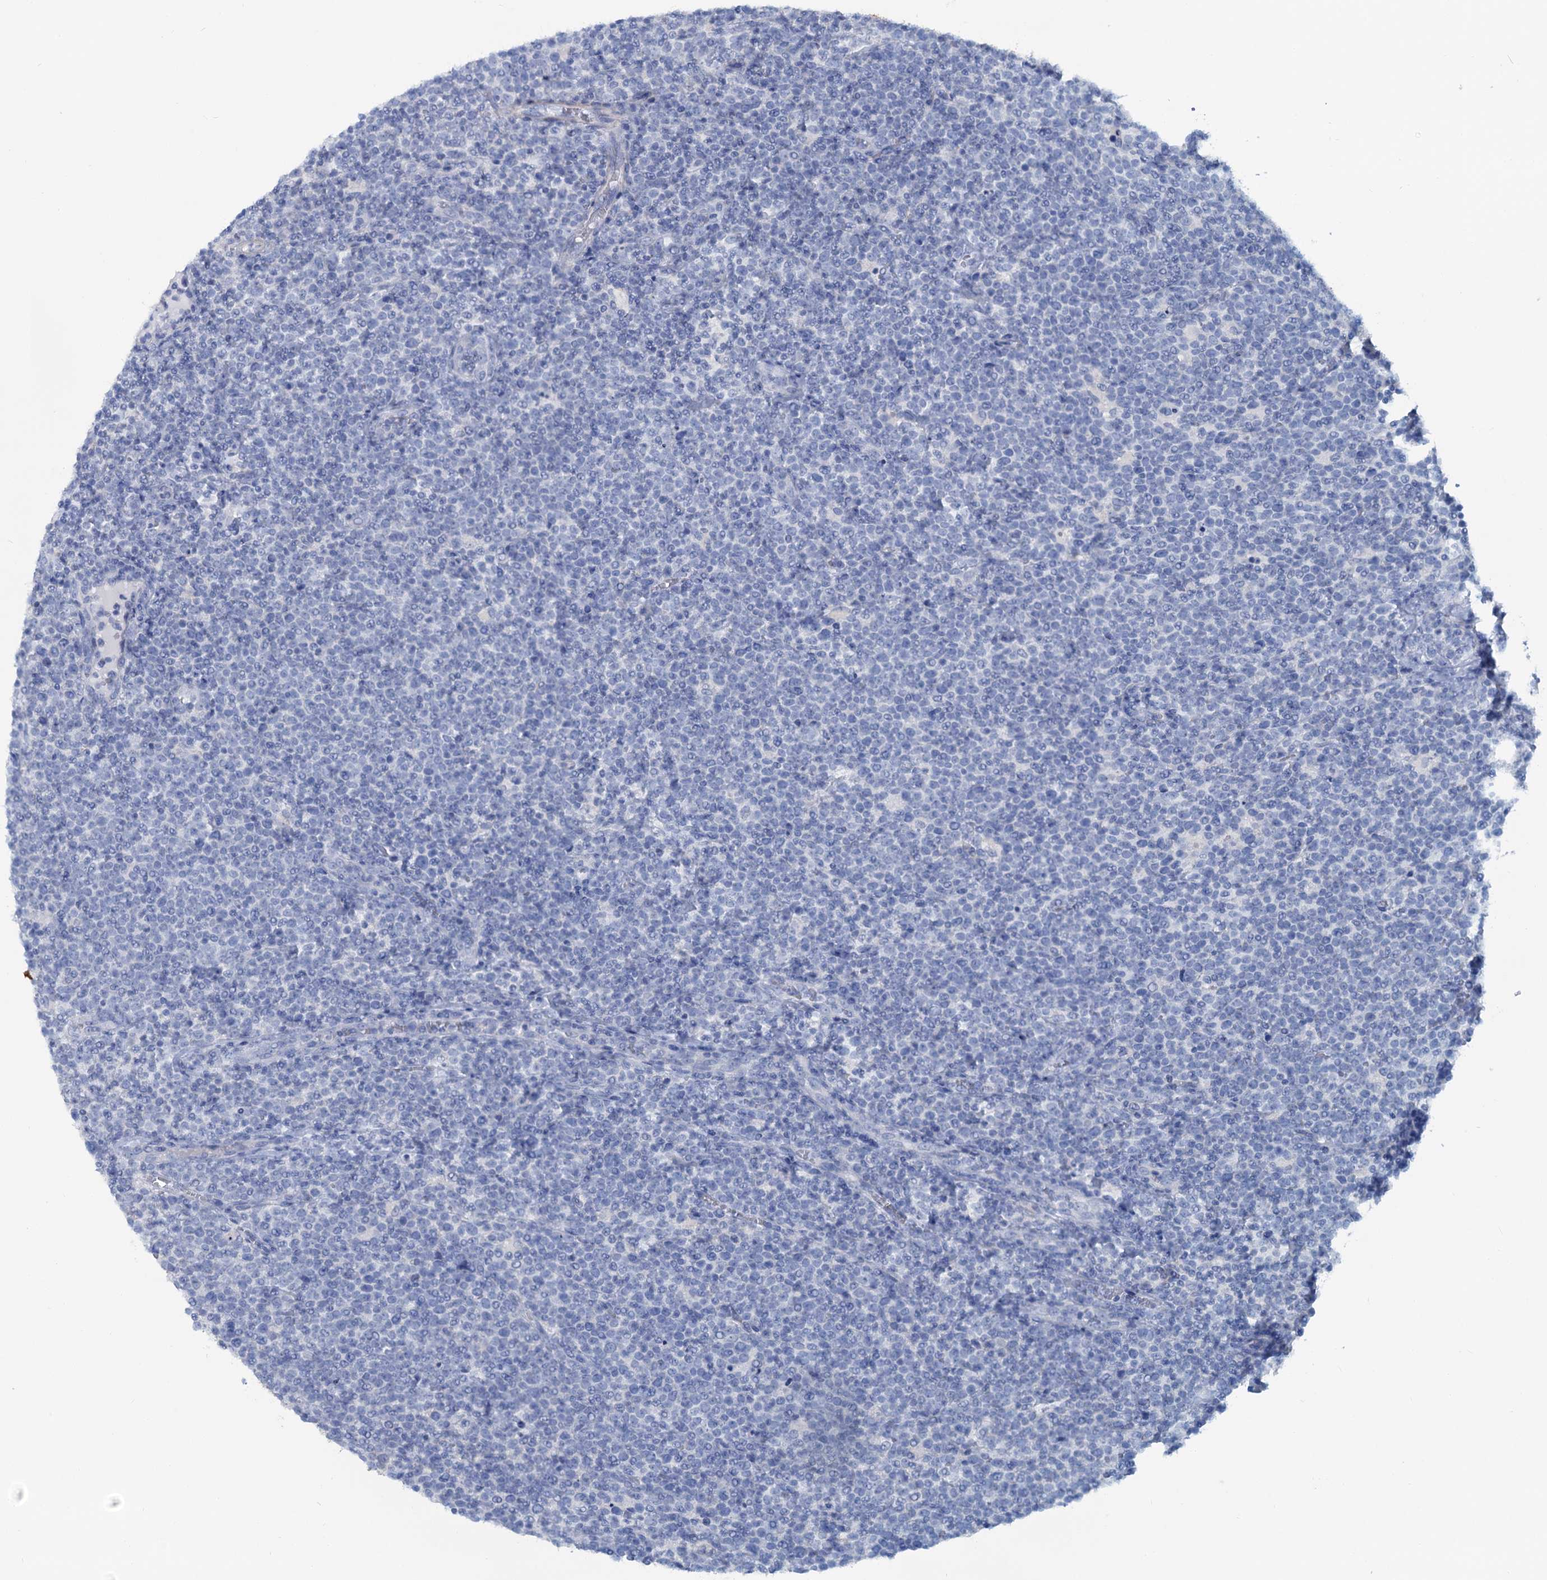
{"staining": {"intensity": "negative", "quantity": "none", "location": "none"}, "tissue": "lymphoma", "cell_type": "Tumor cells", "image_type": "cancer", "snomed": [{"axis": "morphology", "description": "Malignant lymphoma, non-Hodgkin's type, High grade"}, {"axis": "topography", "description": "Lymph node"}], "caption": "Tumor cells are negative for protein expression in human lymphoma. The staining was performed using DAB (3,3'-diaminobenzidine) to visualize the protein expression in brown, while the nuclei were stained in blue with hematoxylin (Magnification: 20x).", "gene": "SLC1A3", "patient": {"sex": "male", "age": 61}}